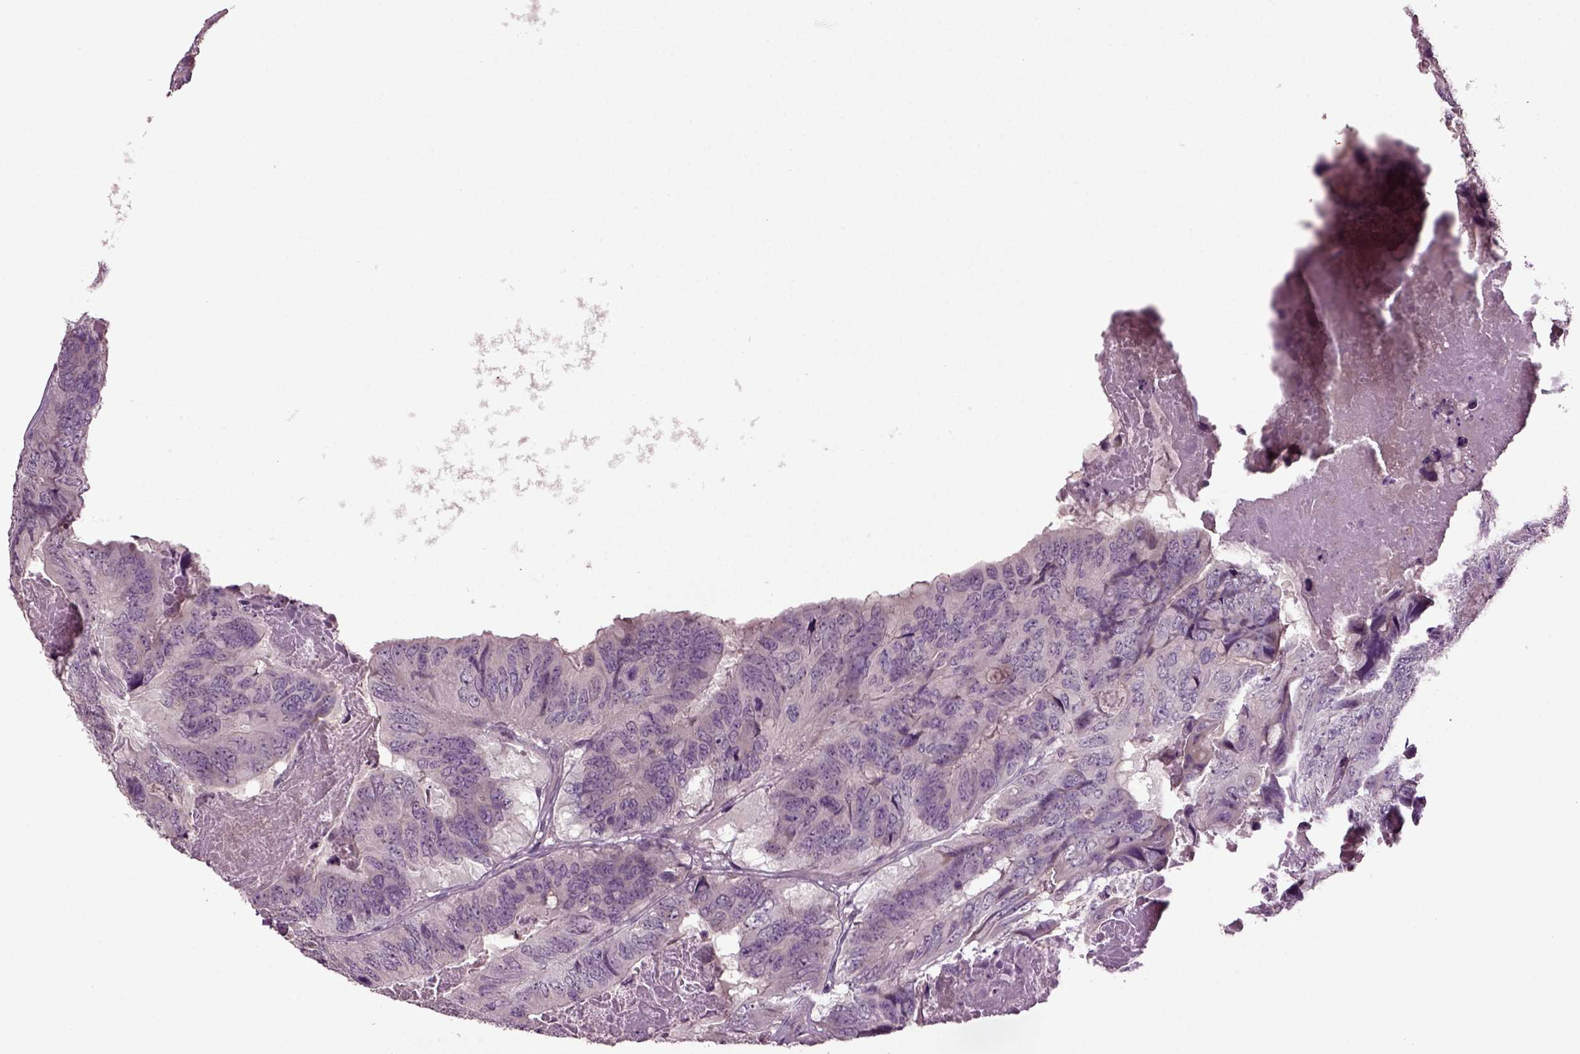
{"staining": {"intensity": "negative", "quantity": "none", "location": "none"}, "tissue": "colorectal cancer", "cell_type": "Tumor cells", "image_type": "cancer", "snomed": [{"axis": "morphology", "description": "Adenocarcinoma, NOS"}, {"axis": "topography", "description": "Colon"}], "caption": "A high-resolution image shows IHC staining of adenocarcinoma (colorectal), which displays no significant staining in tumor cells. The staining is performed using DAB brown chromogen with nuclei counter-stained in using hematoxylin.", "gene": "SLC17A6", "patient": {"sex": "male", "age": 79}}